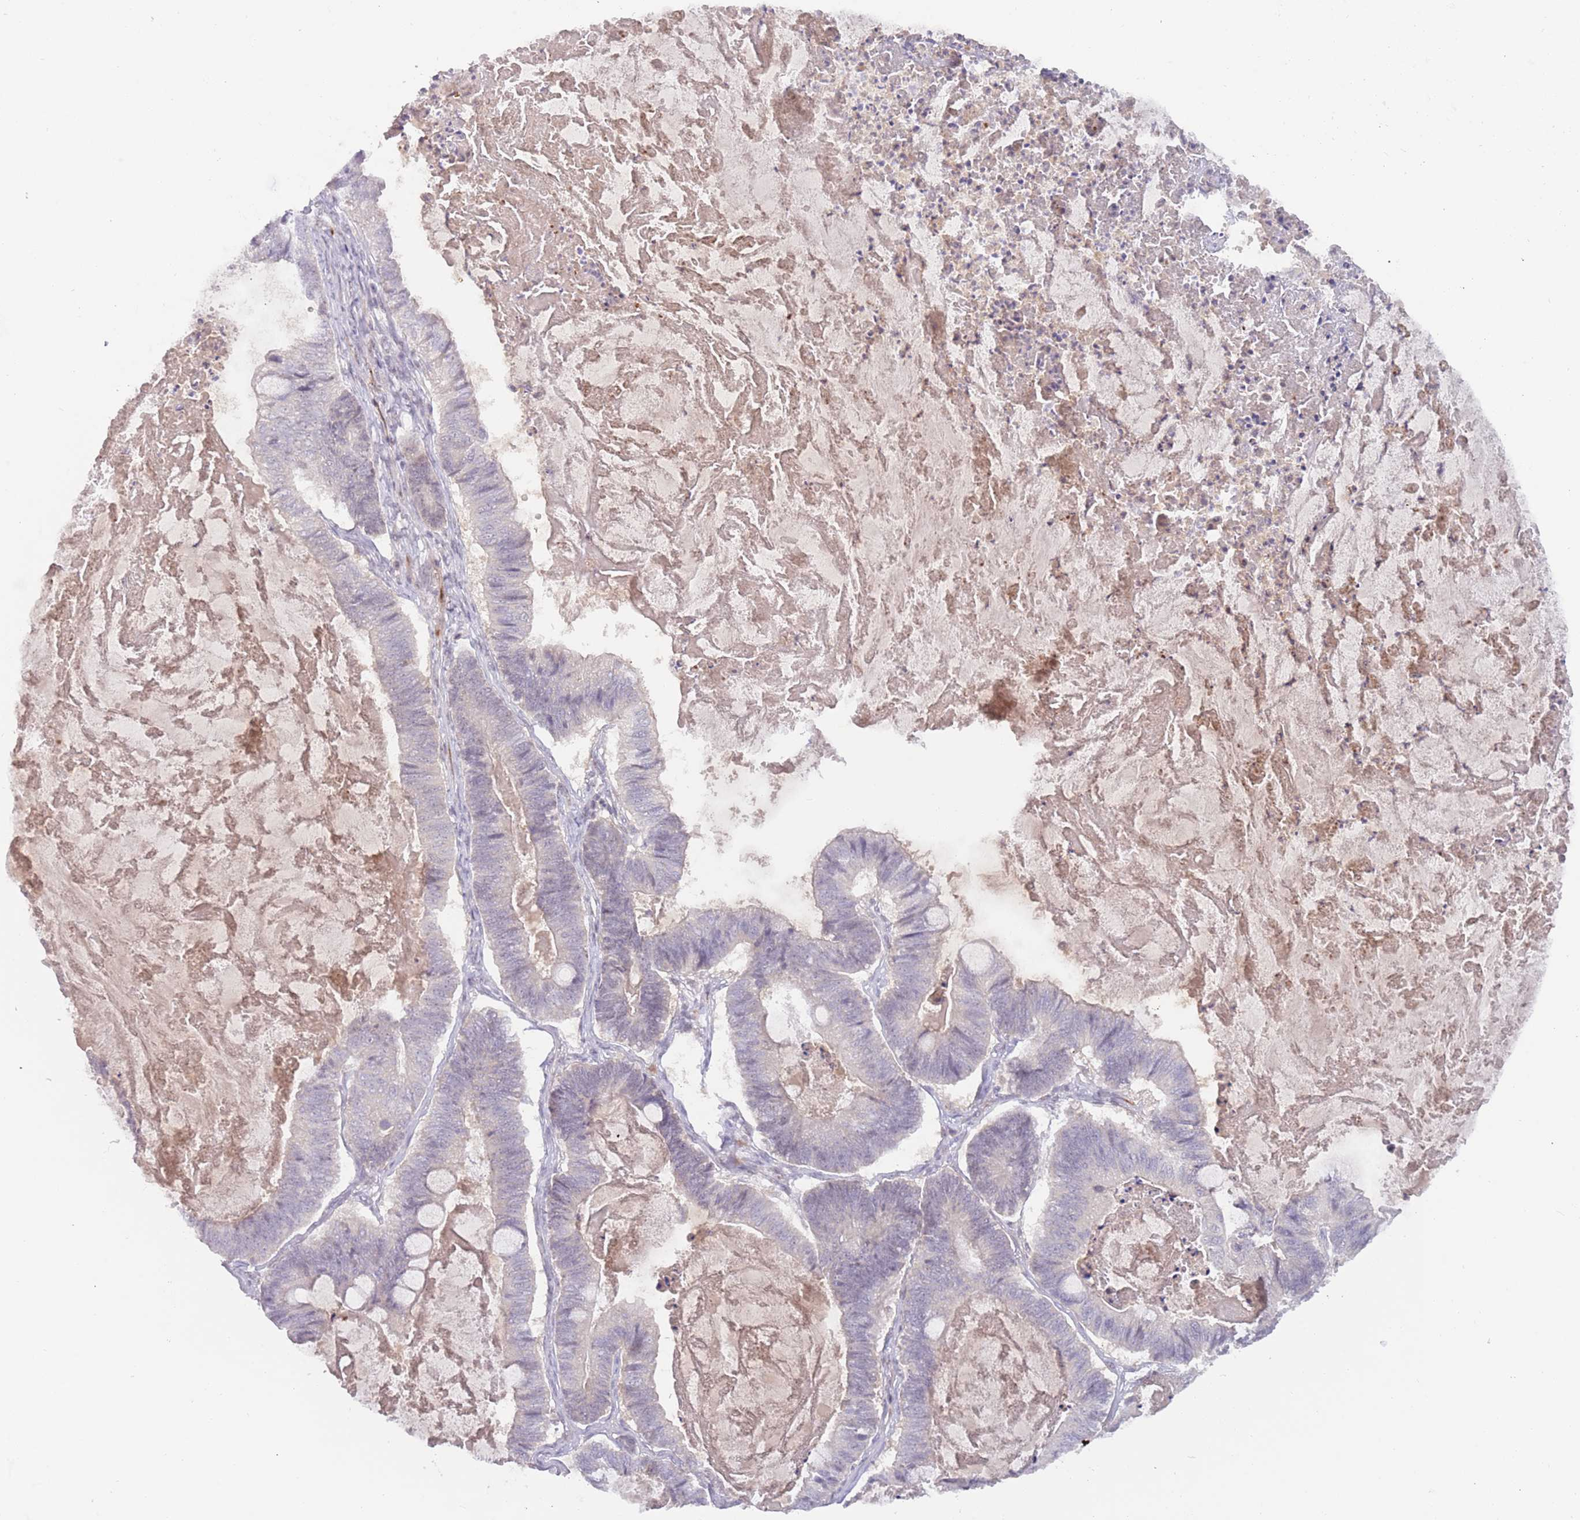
{"staining": {"intensity": "negative", "quantity": "none", "location": "none"}, "tissue": "ovarian cancer", "cell_type": "Tumor cells", "image_type": "cancer", "snomed": [{"axis": "morphology", "description": "Cystadenocarcinoma, mucinous, NOS"}, {"axis": "topography", "description": "Ovary"}], "caption": "This is an immunohistochemistry (IHC) micrograph of human ovarian cancer (mucinous cystadenocarcinoma). There is no expression in tumor cells.", "gene": "RFXANK", "patient": {"sex": "female", "age": 61}}